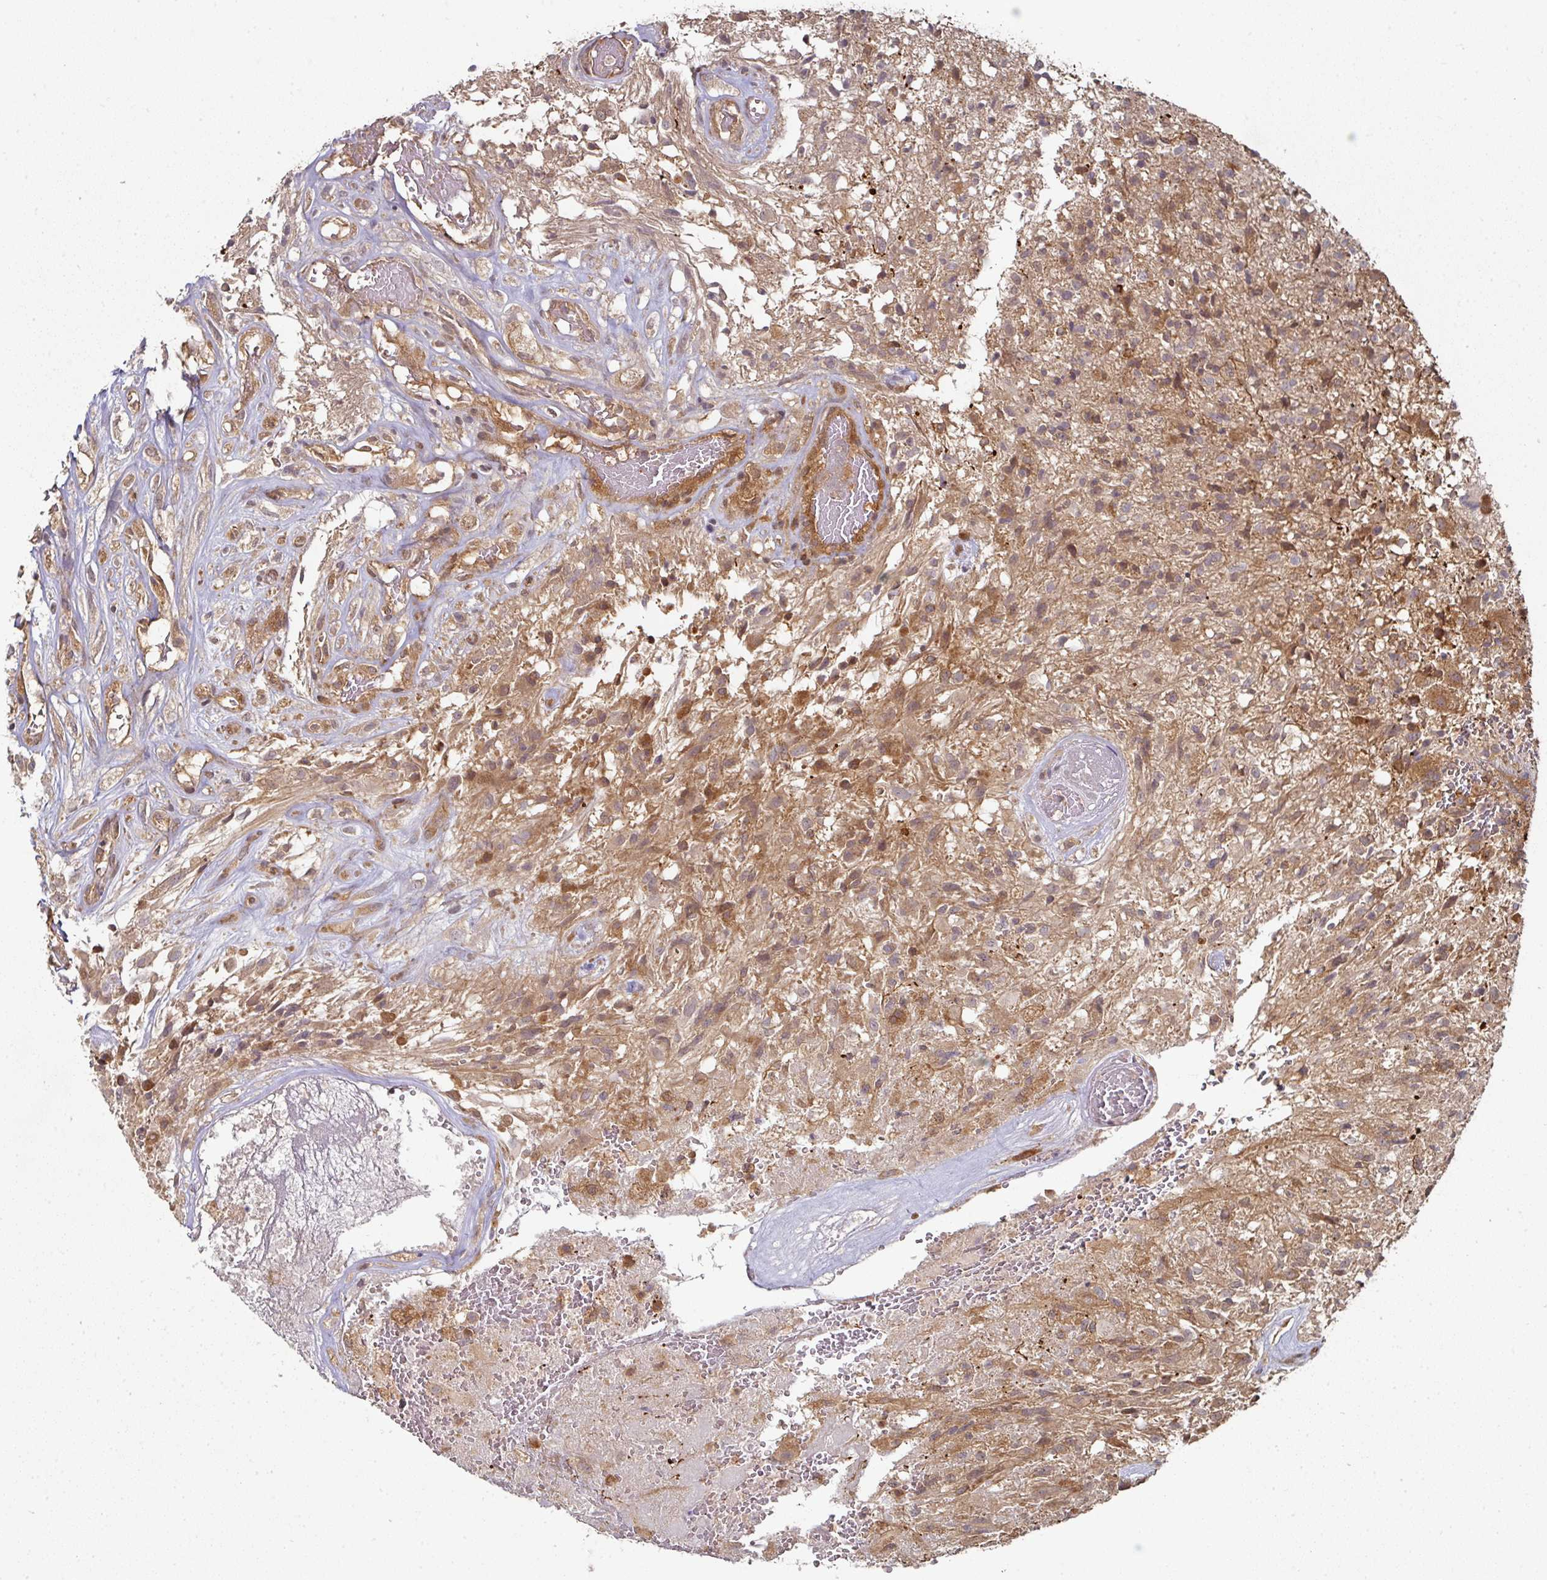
{"staining": {"intensity": "moderate", "quantity": ">75%", "location": "cytoplasmic/membranous"}, "tissue": "glioma", "cell_type": "Tumor cells", "image_type": "cancer", "snomed": [{"axis": "morphology", "description": "Glioma, malignant, High grade"}, {"axis": "topography", "description": "Brain"}], "caption": "Glioma tissue shows moderate cytoplasmic/membranous staining in approximately >75% of tumor cells", "gene": "EIF4EBP2", "patient": {"sex": "male", "age": 56}}